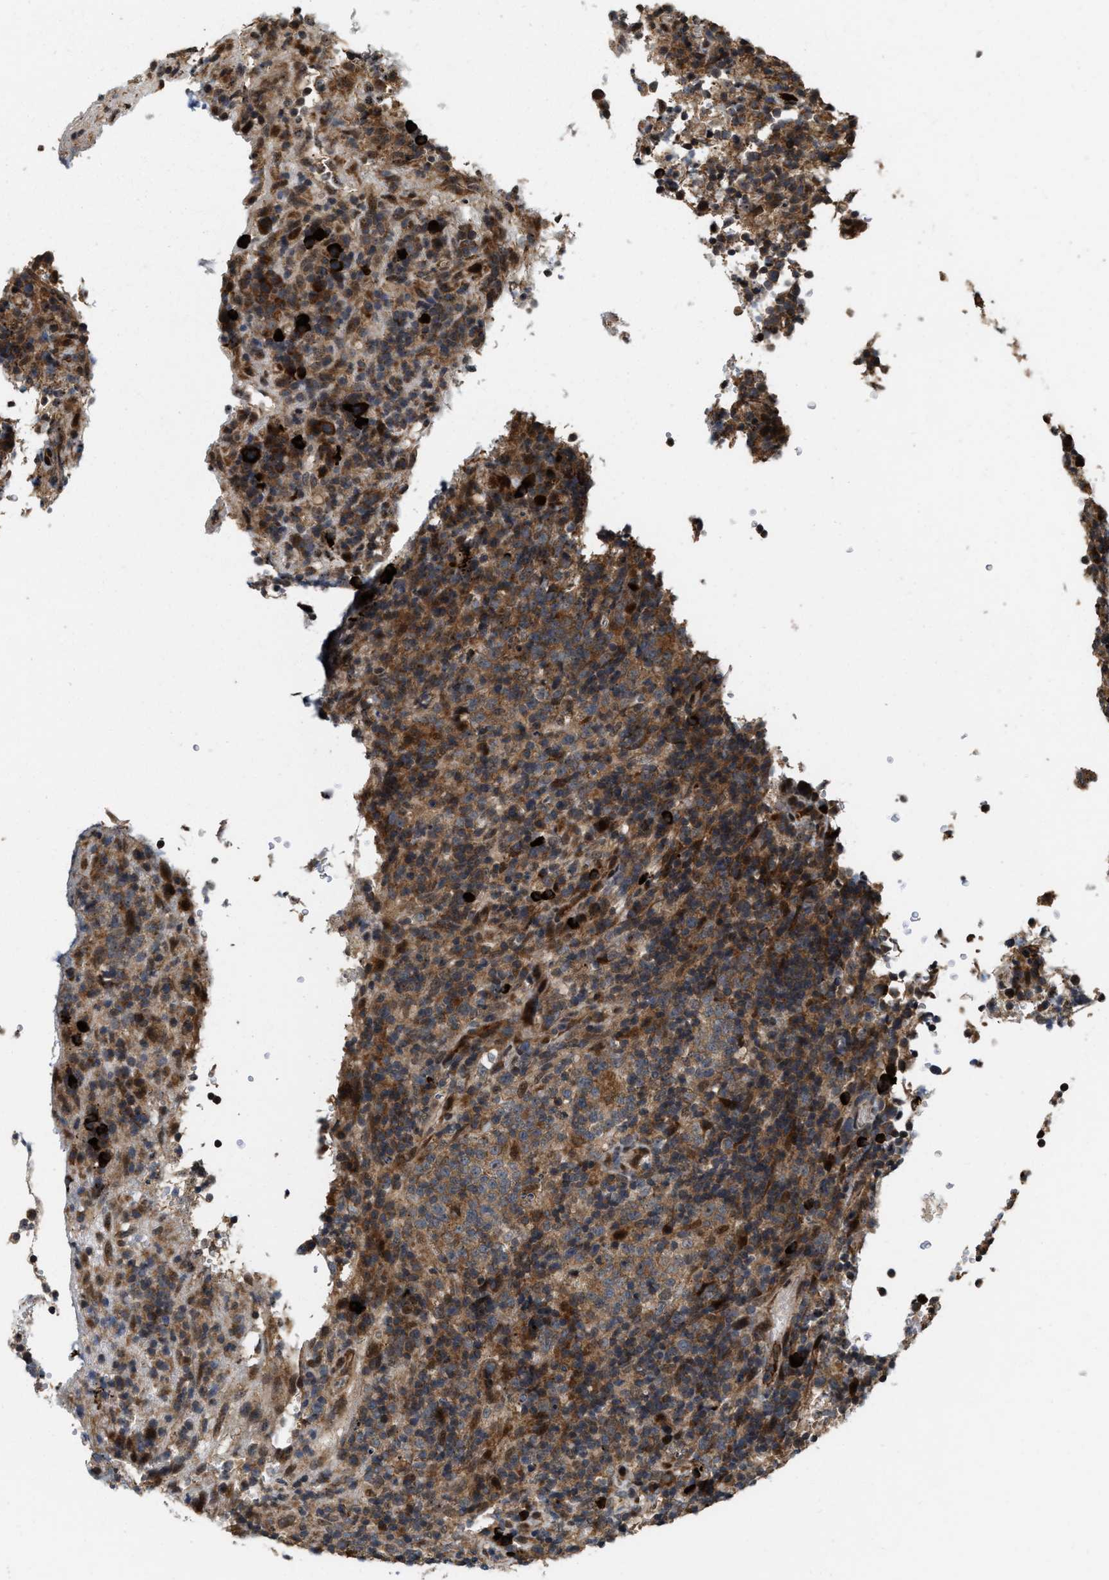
{"staining": {"intensity": "moderate", "quantity": ">75%", "location": "cytoplasmic/membranous"}, "tissue": "lymphoma", "cell_type": "Tumor cells", "image_type": "cancer", "snomed": [{"axis": "morphology", "description": "Malignant lymphoma, non-Hodgkin's type, High grade"}, {"axis": "topography", "description": "Lymph node"}], "caption": "Approximately >75% of tumor cells in human malignant lymphoma, non-Hodgkin's type (high-grade) show moderate cytoplasmic/membranous protein positivity as visualized by brown immunohistochemical staining.", "gene": "ELP2", "patient": {"sex": "female", "age": 76}}